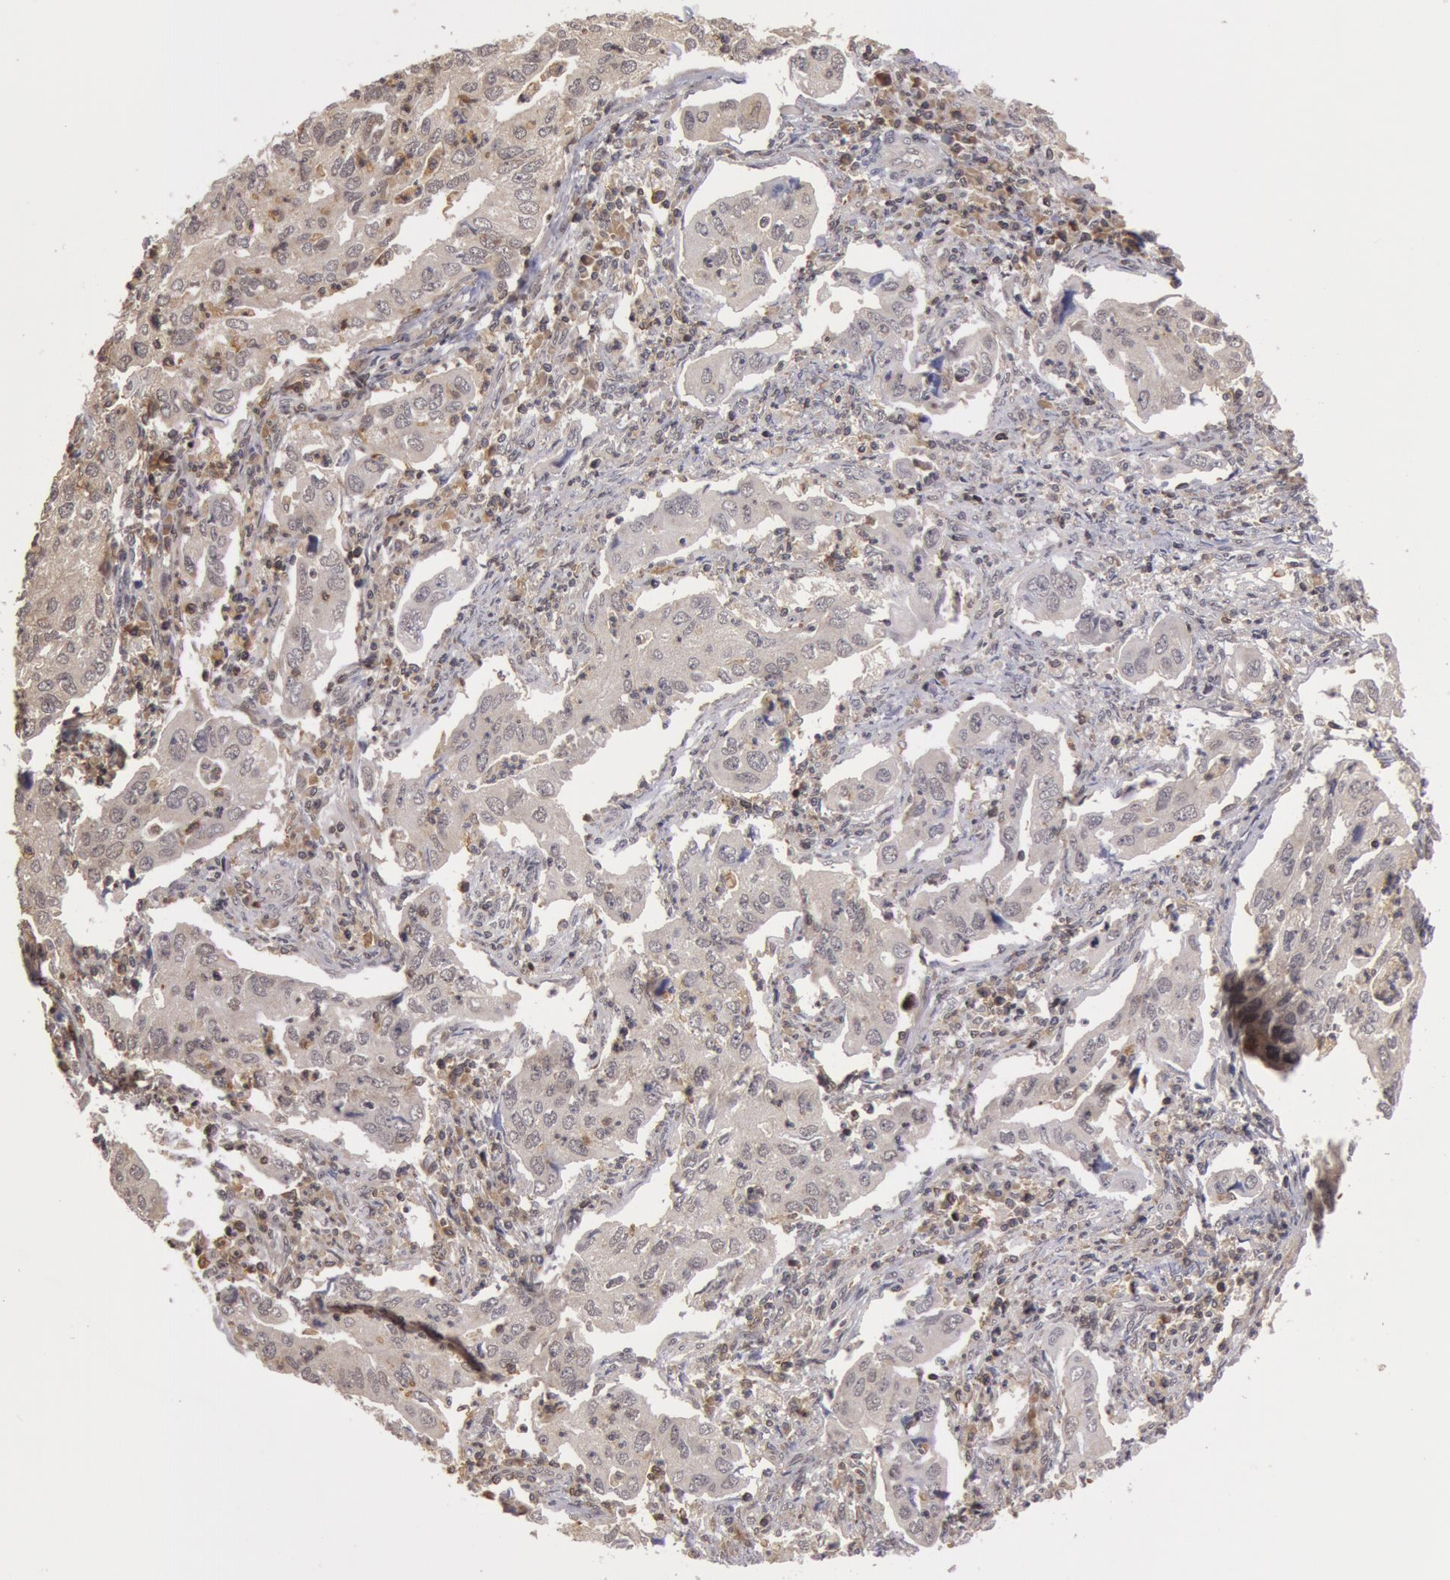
{"staining": {"intensity": "negative", "quantity": "none", "location": "none"}, "tissue": "lung cancer", "cell_type": "Tumor cells", "image_type": "cancer", "snomed": [{"axis": "morphology", "description": "Adenocarcinoma, NOS"}, {"axis": "topography", "description": "Lung"}], "caption": "Adenocarcinoma (lung) stained for a protein using immunohistochemistry demonstrates no staining tumor cells.", "gene": "ZNF350", "patient": {"sex": "male", "age": 48}}